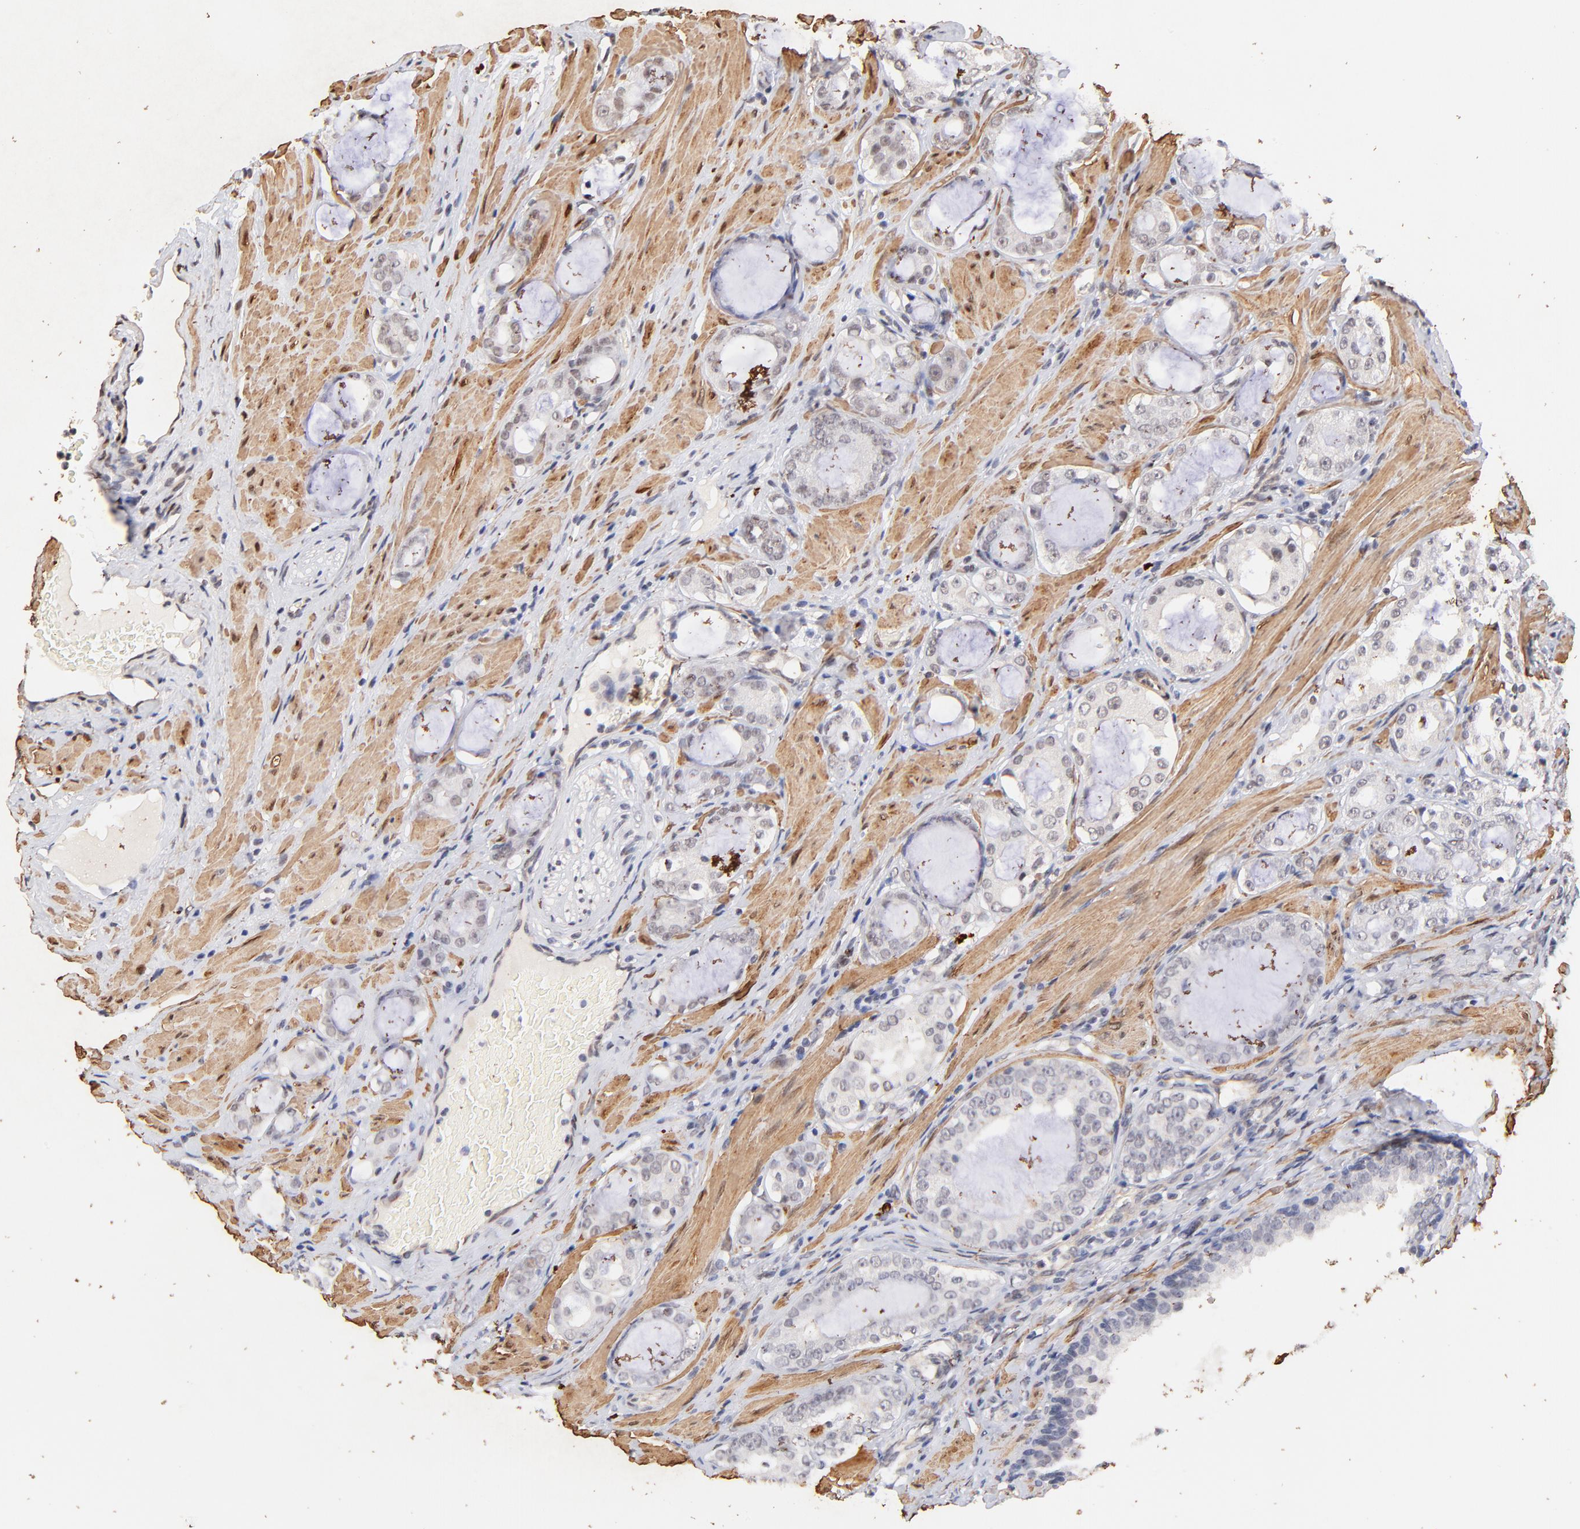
{"staining": {"intensity": "weak", "quantity": "<25%", "location": "nuclear"}, "tissue": "prostate cancer", "cell_type": "Tumor cells", "image_type": "cancer", "snomed": [{"axis": "morphology", "description": "Adenocarcinoma, Medium grade"}, {"axis": "topography", "description": "Prostate"}], "caption": "The immunohistochemistry photomicrograph has no significant positivity in tumor cells of adenocarcinoma (medium-grade) (prostate) tissue.", "gene": "ZFP92", "patient": {"sex": "male", "age": 73}}